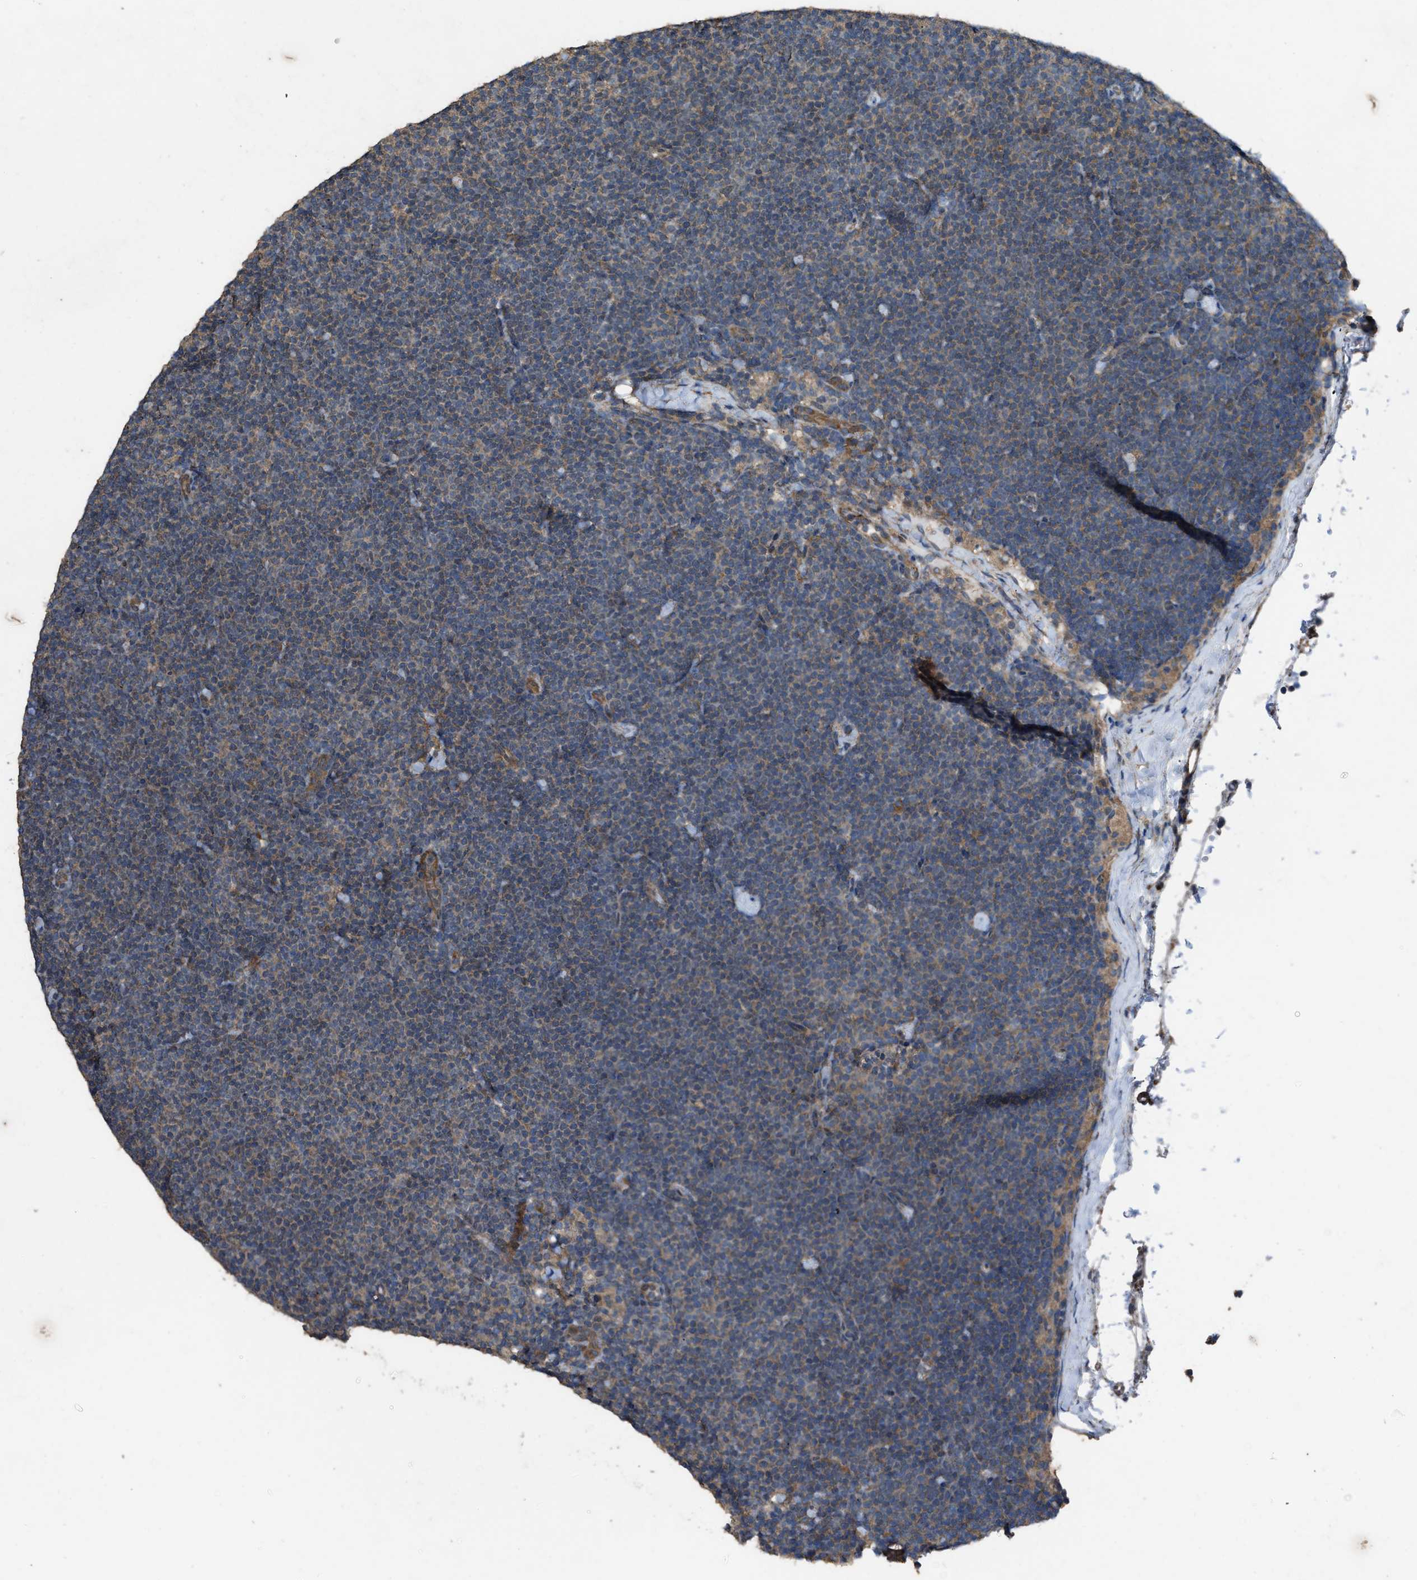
{"staining": {"intensity": "moderate", "quantity": "25%-75%", "location": "cytoplasmic/membranous"}, "tissue": "lymphoma", "cell_type": "Tumor cells", "image_type": "cancer", "snomed": [{"axis": "morphology", "description": "Malignant lymphoma, non-Hodgkin's type, Low grade"}, {"axis": "topography", "description": "Lymph node"}], "caption": "Immunohistochemistry photomicrograph of human lymphoma stained for a protein (brown), which exhibits medium levels of moderate cytoplasmic/membranous positivity in approximately 25%-75% of tumor cells.", "gene": "ARL6", "patient": {"sex": "female", "age": 53}}